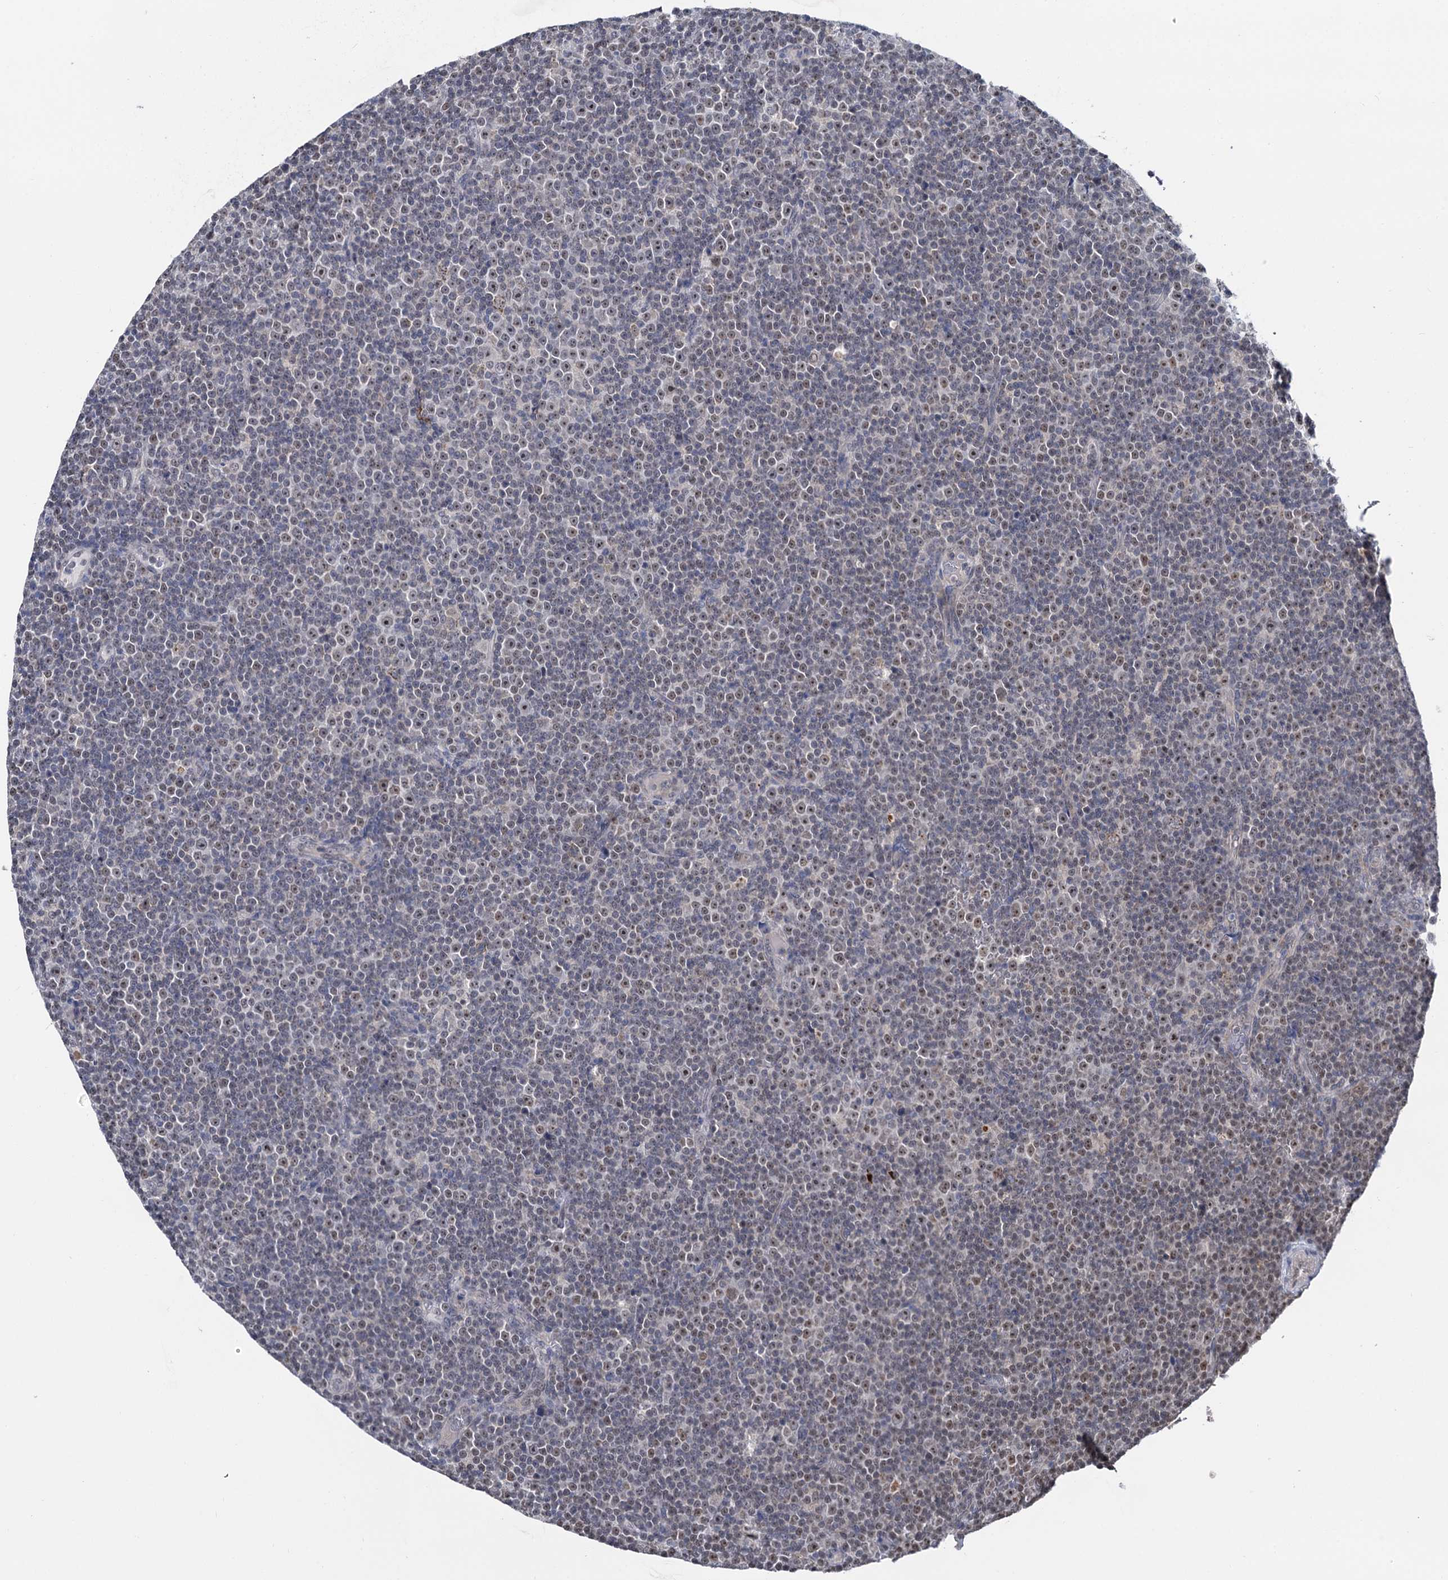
{"staining": {"intensity": "weak", "quantity": "25%-75%", "location": "nuclear"}, "tissue": "lymphoma", "cell_type": "Tumor cells", "image_type": "cancer", "snomed": [{"axis": "morphology", "description": "Malignant lymphoma, non-Hodgkin's type, Low grade"}, {"axis": "topography", "description": "Lymph node"}], "caption": "Low-grade malignant lymphoma, non-Hodgkin's type stained with DAB IHC shows low levels of weak nuclear staining in about 25%-75% of tumor cells.", "gene": "NAT10", "patient": {"sex": "female", "age": 67}}